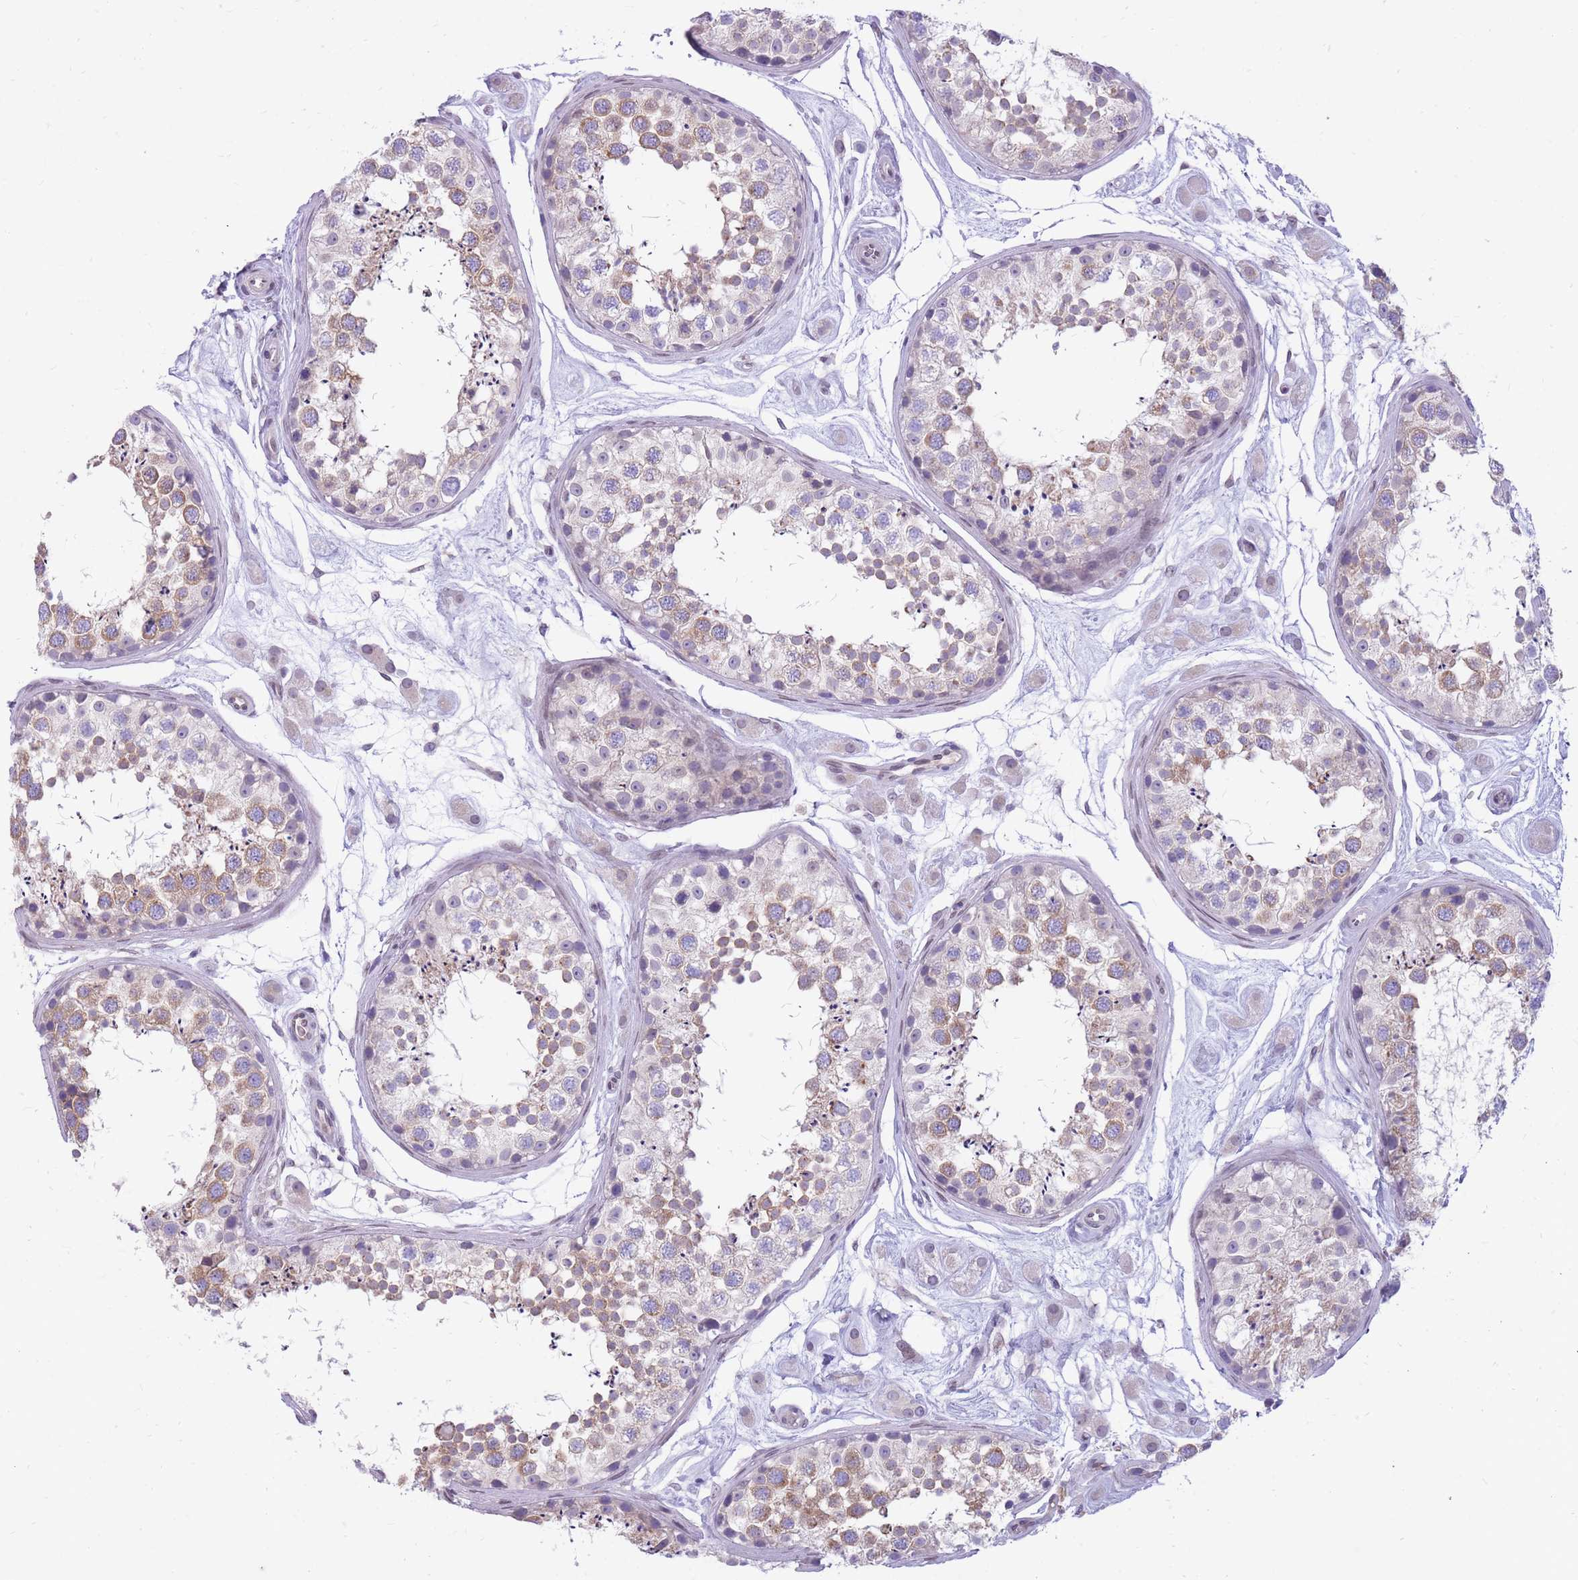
{"staining": {"intensity": "moderate", "quantity": "25%-75%", "location": "cytoplasmic/membranous"}, "tissue": "testis", "cell_type": "Cells in seminiferous ducts", "image_type": "normal", "snomed": [{"axis": "morphology", "description": "Normal tissue, NOS"}, {"axis": "topography", "description": "Testis"}], "caption": "Human testis stained with a brown dye shows moderate cytoplasmic/membranous positive expression in approximately 25%-75% of cells in seminiferous ducts.", "gene": "HOOK2", "patient": {"sex": "male", "age": 25}}